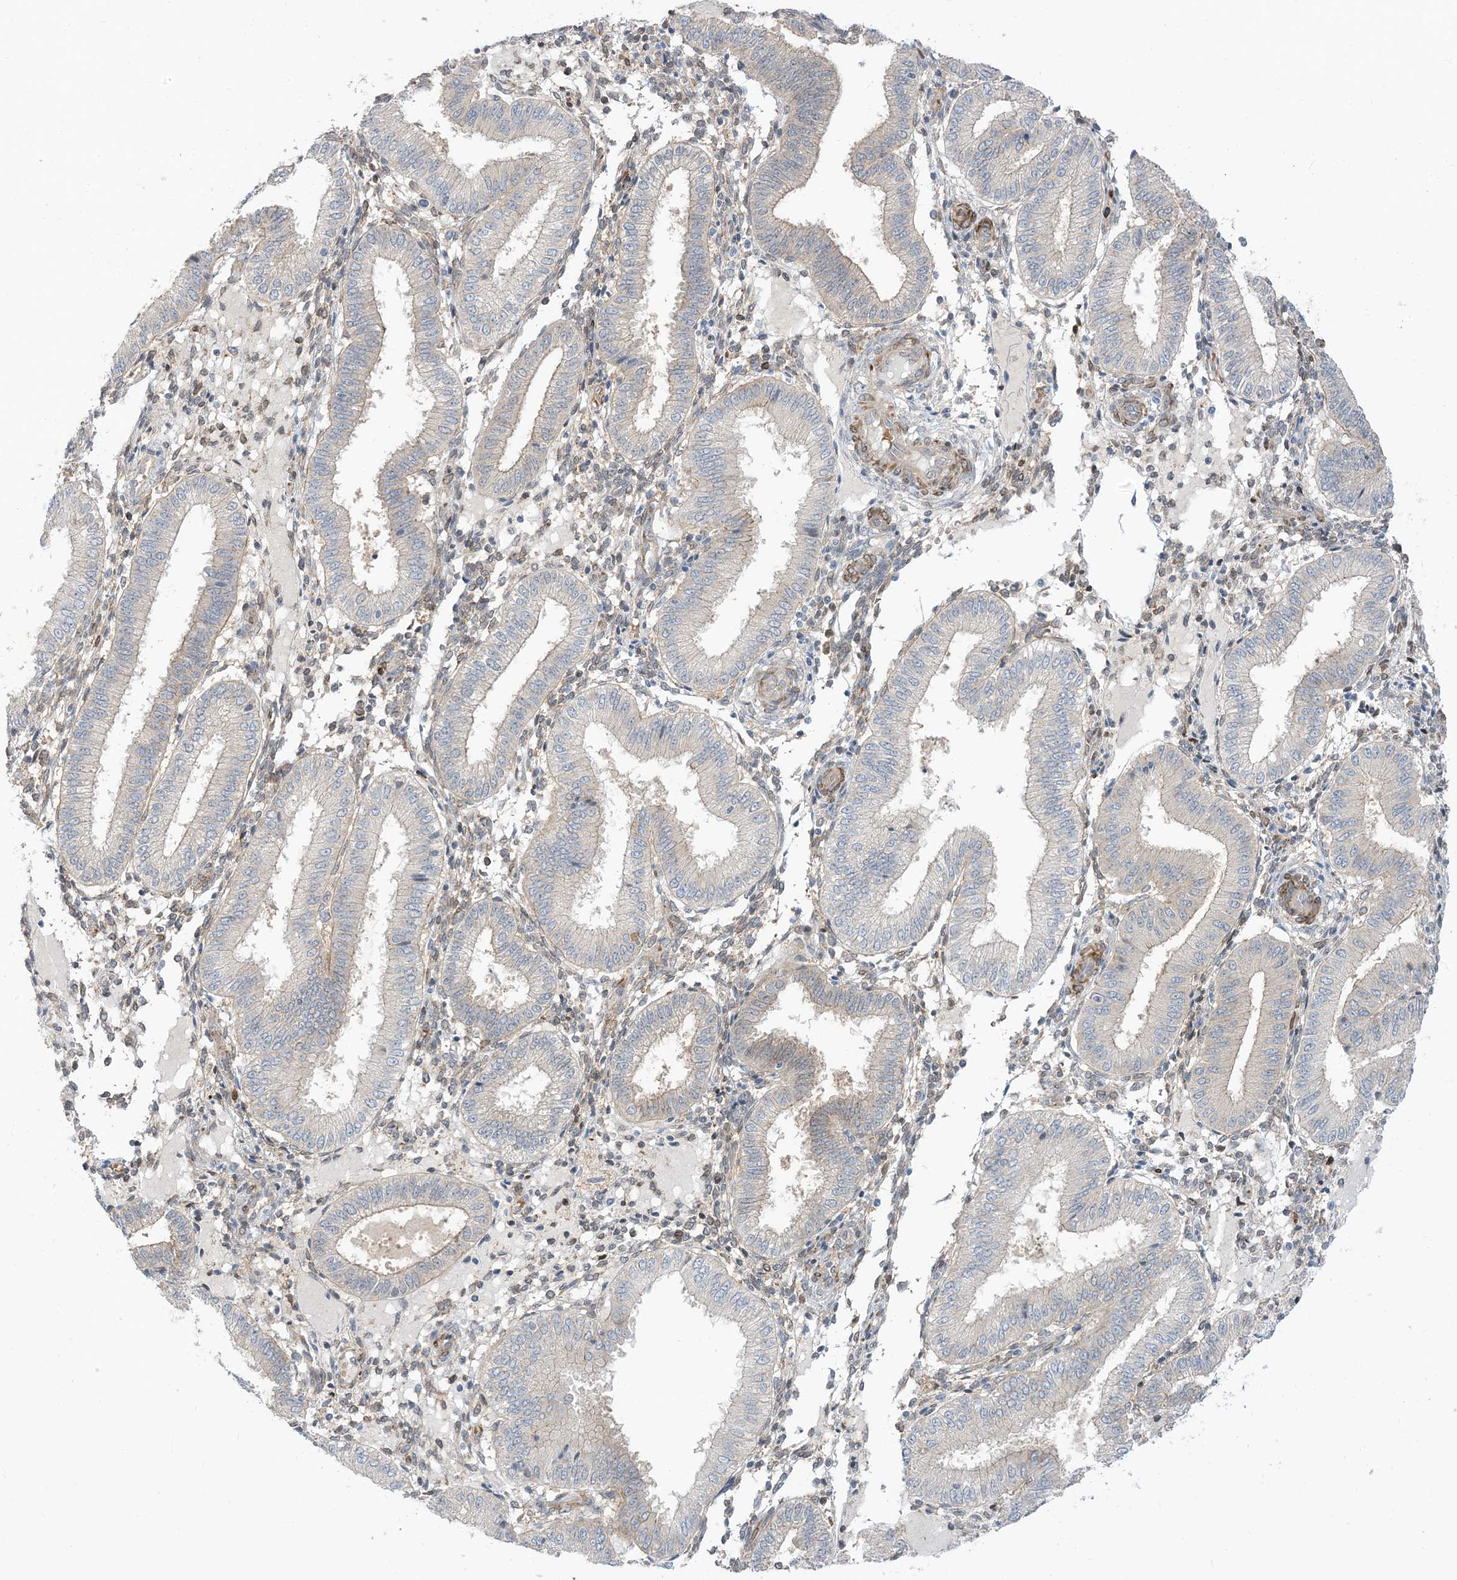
{"staining": {"intensity": "negative", "quantity": "none", "location": "none"}, "tissue": "endometrium", "cell_type": "Cells in endometrial stroma", "image_type": "normal", "snomed": [{"axis": "morphology", "description": "Normal tissue, NOS"}, {"axis": "topography", "description": "Endometrium"}], "caption": "IHC of benign endometrium shows no expression in cells in endometrial stroma. (Immunohistochemistry, brightfield microscopy, high magnification).", "gene": "RIN1", "patient": {"sex": "female", "age": 39}}